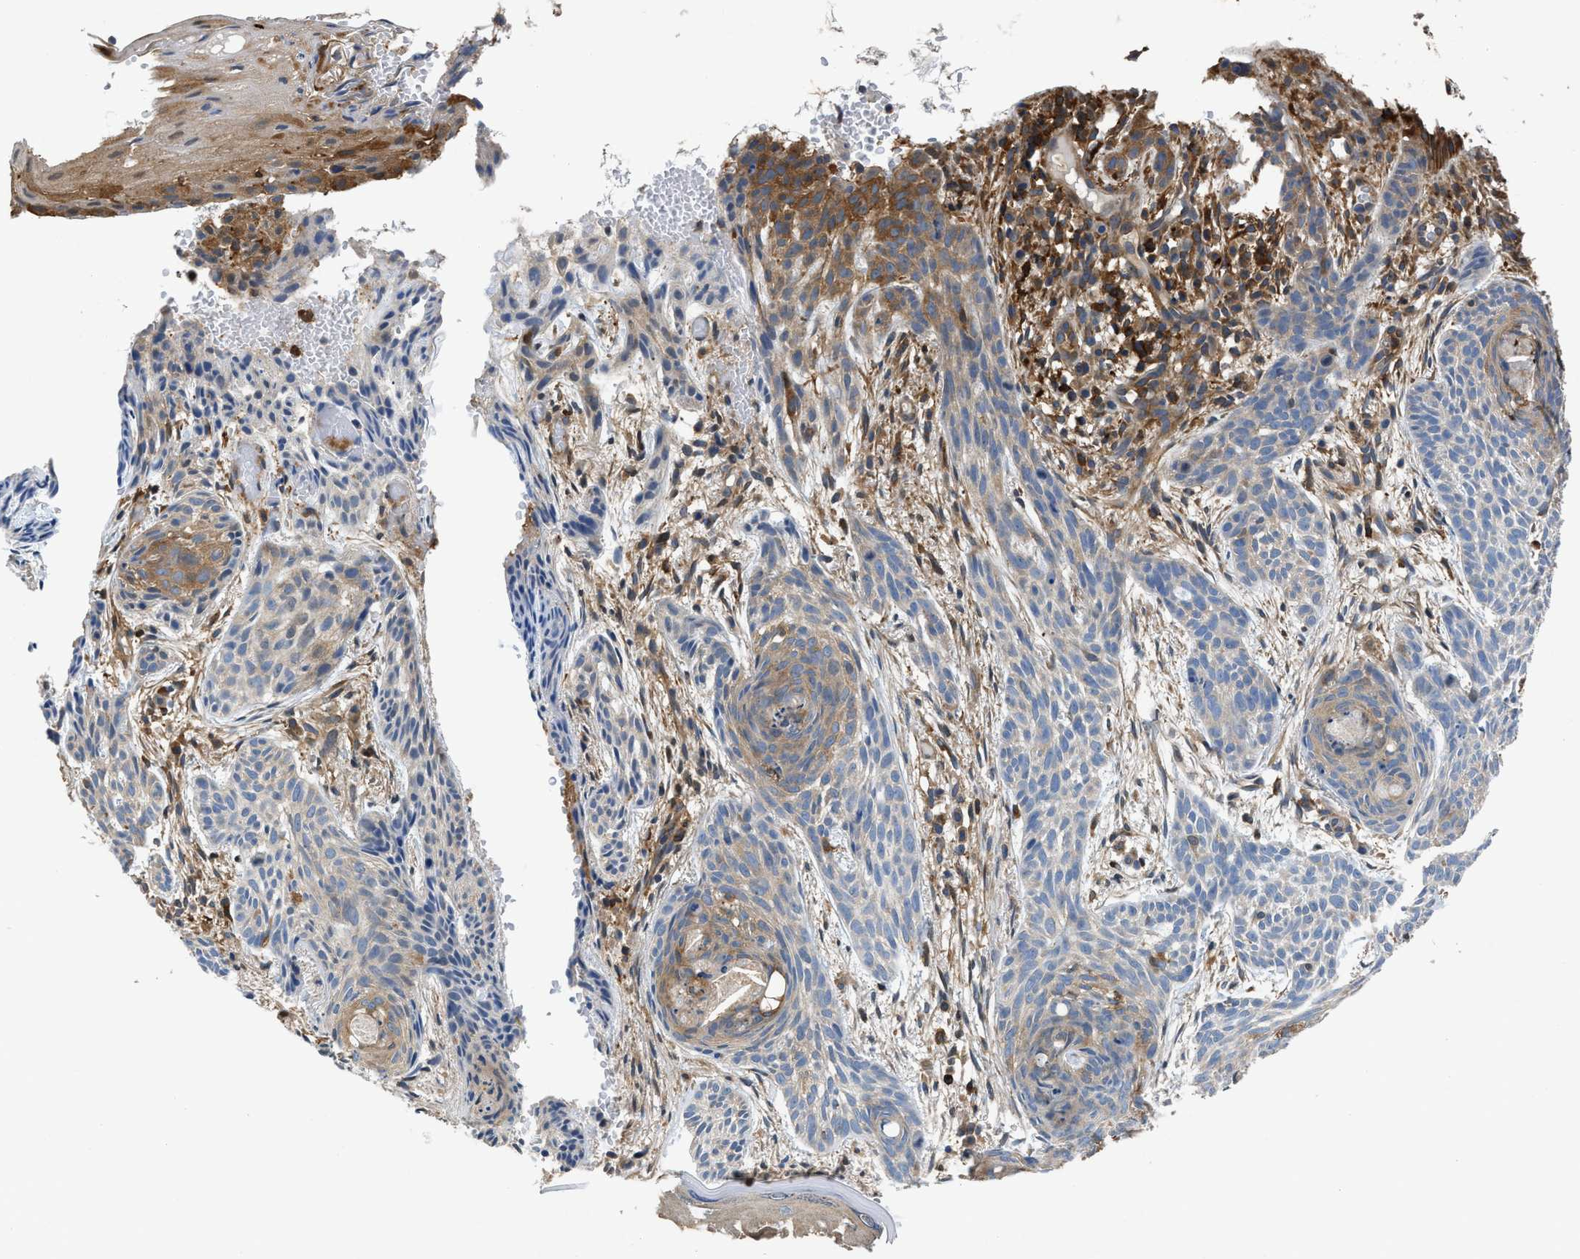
{"staining": {"intensity": "moderate", "quantity": "<25%", "location": "cytoplasmic/membranous"}, "tissue": "skin cancer", "cell_type": "Tumor cells", "image_type": "cancer", "snomed": [{"axis": "morphology", "description": "Basal cell carcinoma"}, {"axis": "topography", "description": "Skin"}], "caption": "Skin cancer (basal cell carcinoma) stained with IHC demonstrates moderate cytoplasmic/membranous positivity in about <25% of tumor cells.", "gene": "PKM", "patient": {"sex": "female", "age": 59}}